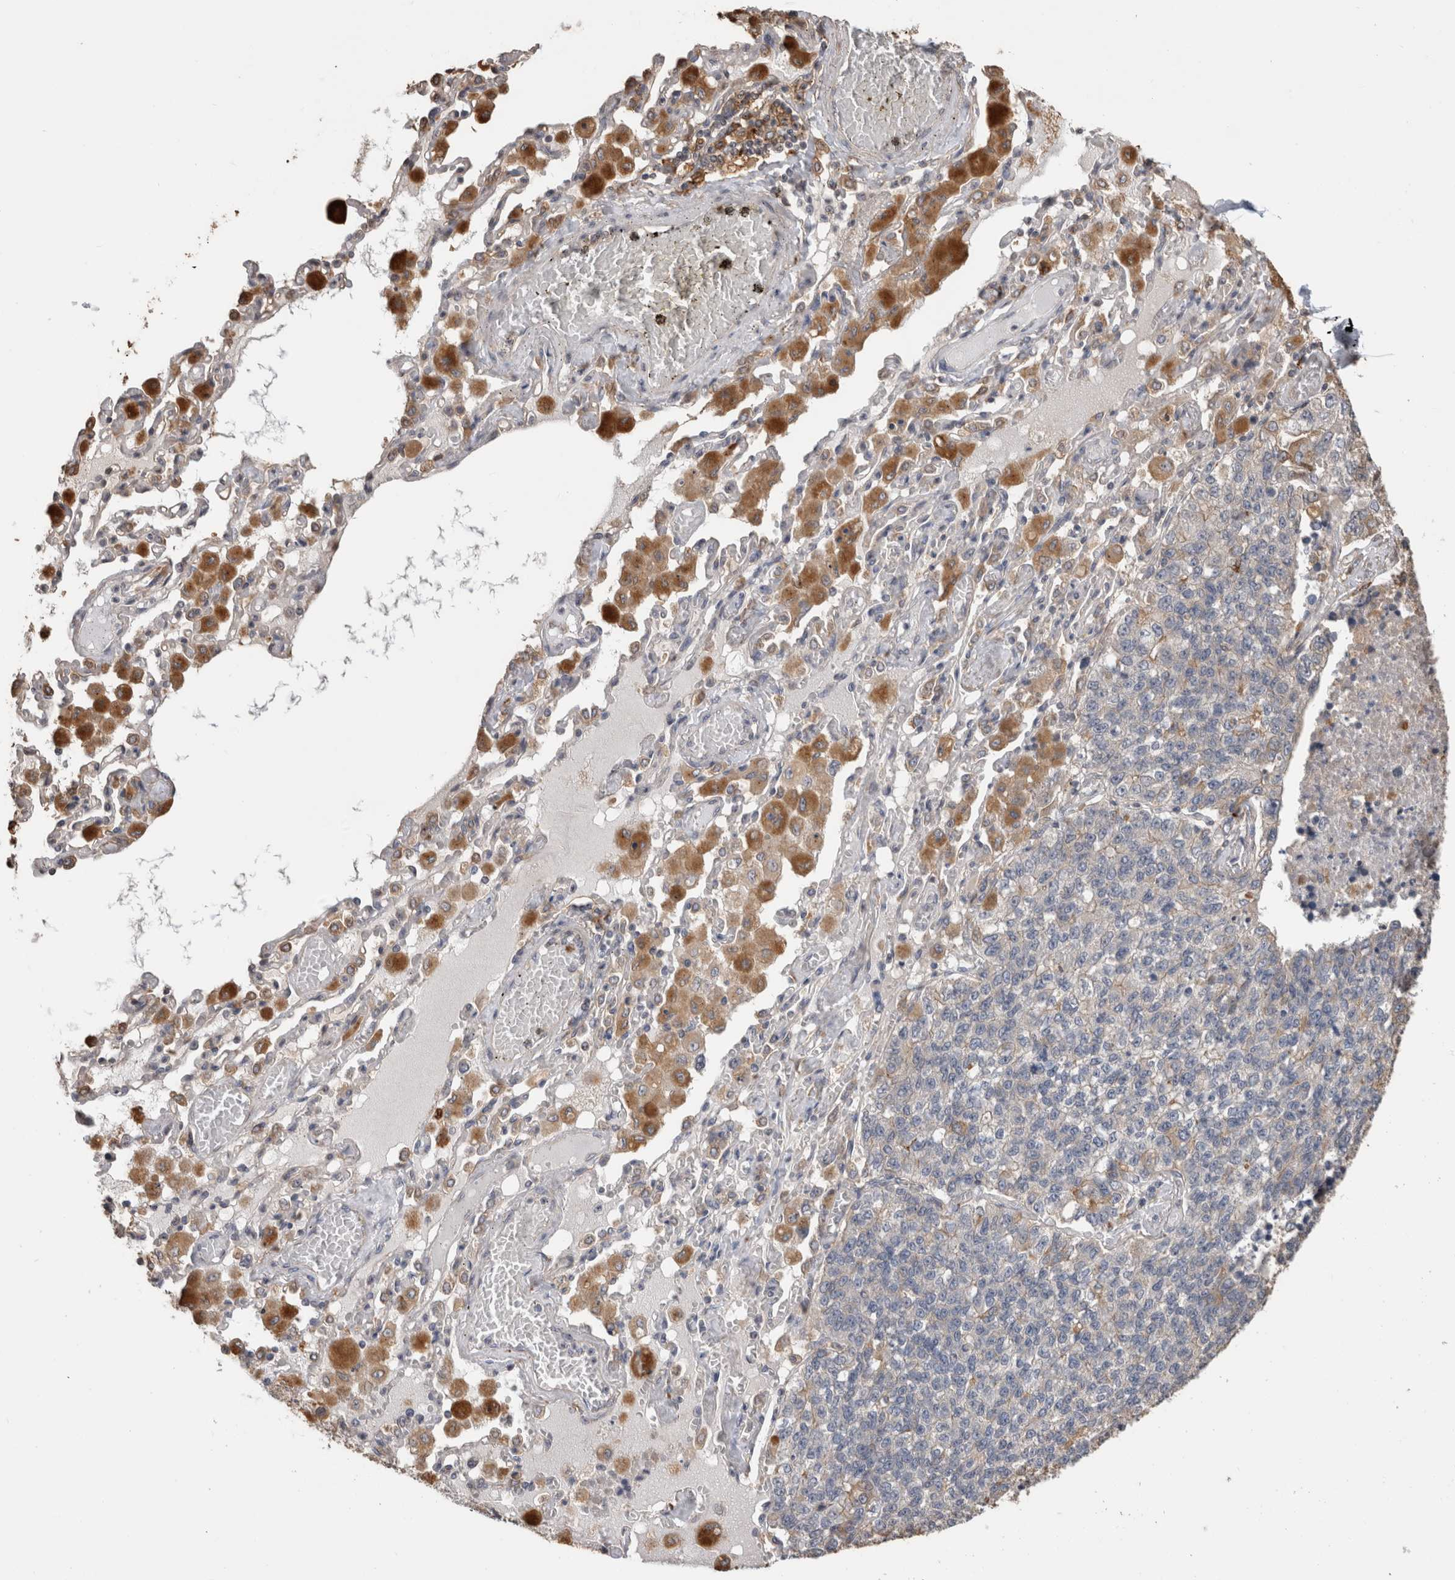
{"staining": {"intensity": "negative", "quantity": "none", "location": "none"}, "tissue": "lung cancer", "cell_type": "Tumor cells", "image_type": "cancer", "snomed": [{"axis": "morphology", "description": "Adenocarcinoma, NOS"}, {"axis": "topography", "description": "Lung"}], "caption": "High power microscopy image of an immunohistochemistry (IHC) micrograph of lung cancer (adenocarcinoma), revealing no significant positivity in tumor cells.", "gene": "CLIP1", "patient": {"sex": "male", "age": 49}}